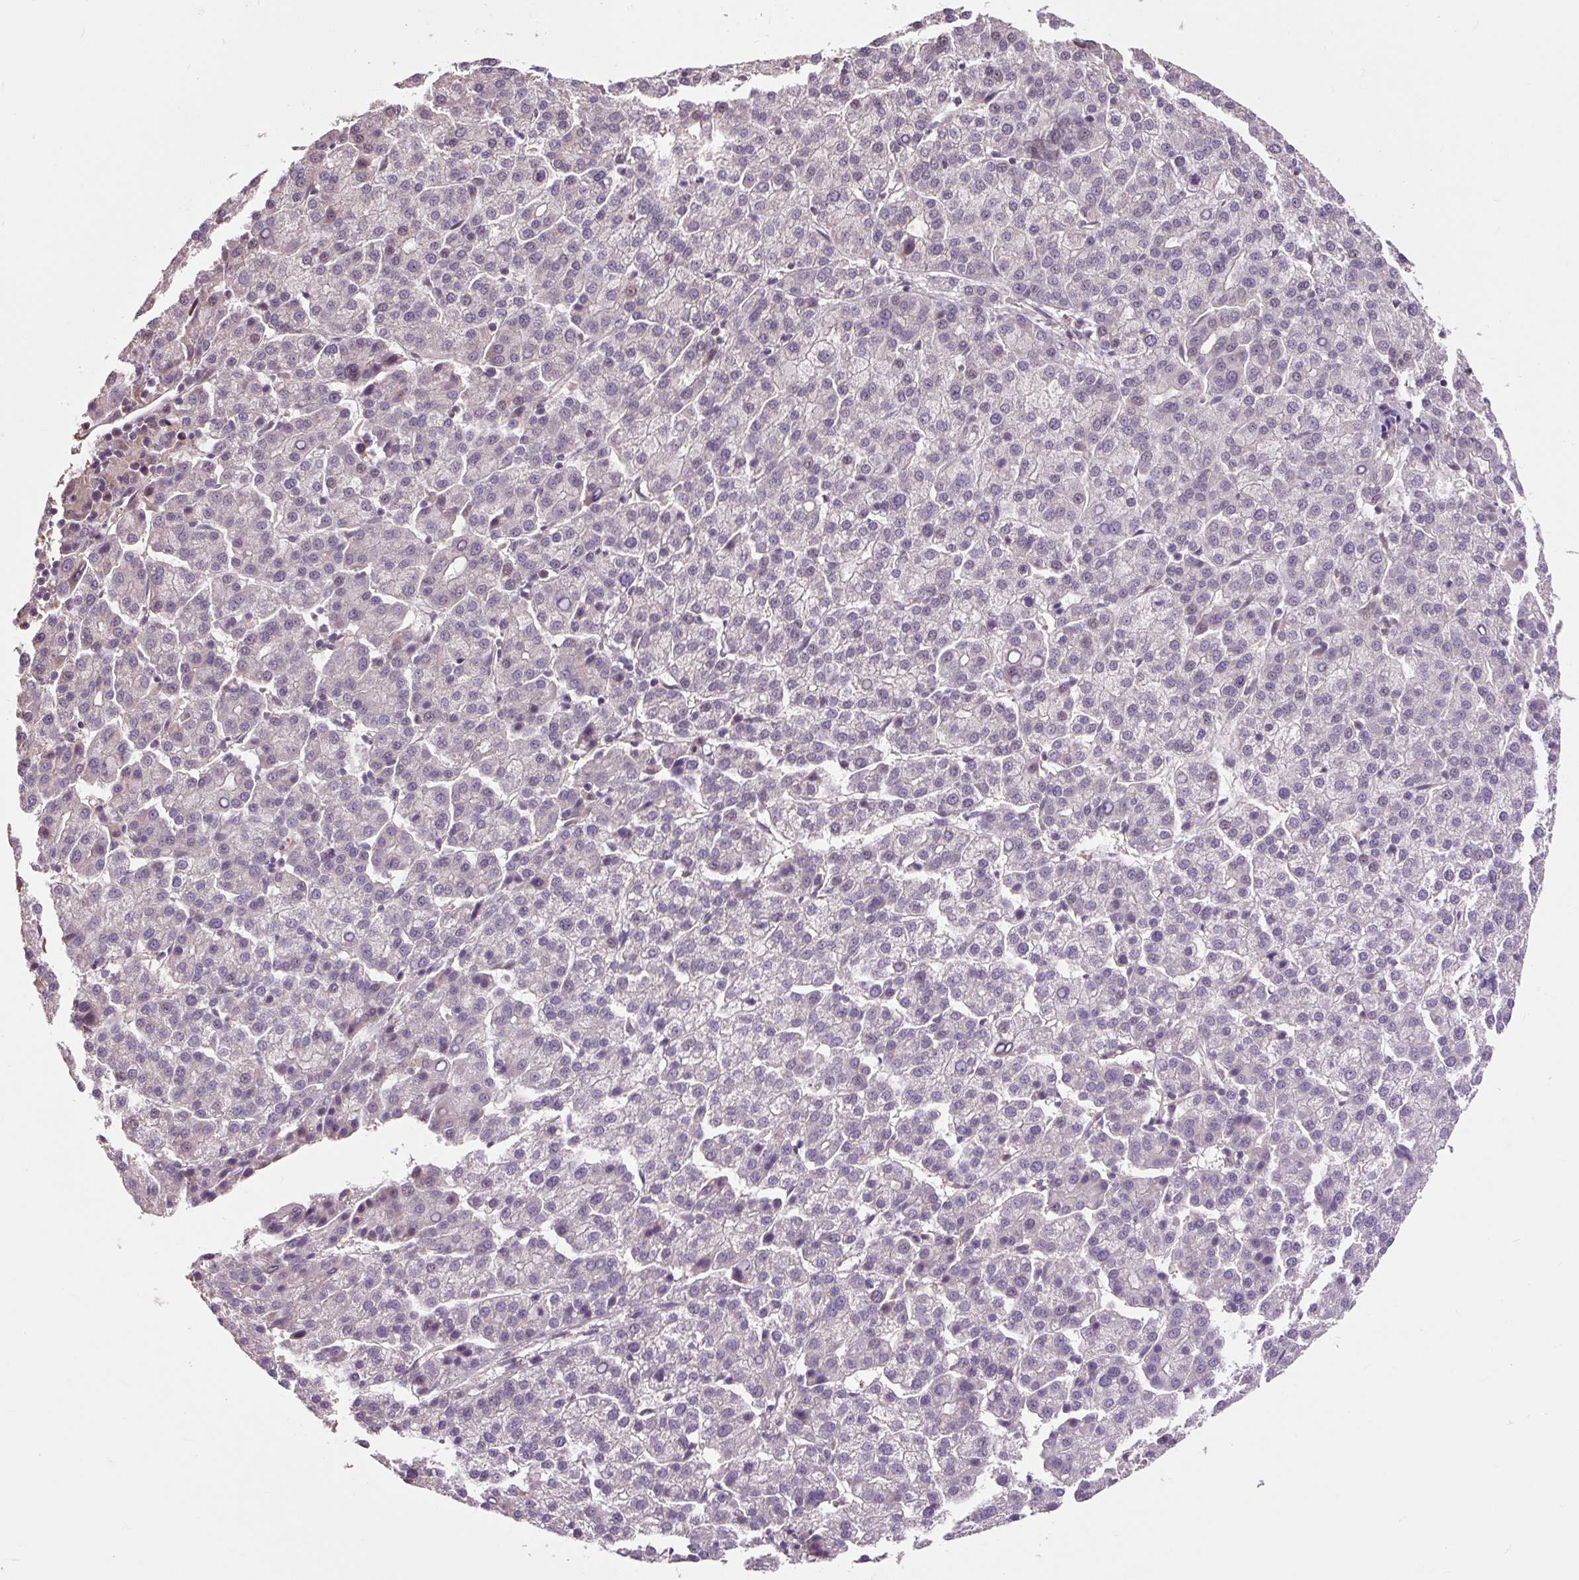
{"staining": {"intensity": "negative", "quantity": "none", "location": "none"}, "tissue": "liver cancer", "cell_type": "Tumor cells", "image_type": "cancer", "snomed": [{"axis": "morphology", "description": "Carcinoma, Hepatocellular, NOS"}, {"axis": "topography", "description": "Liver"}], "caption": "An IHC histopathology image of liver hepatocellular carcinoma is shown. There is no staining in tumor cells of liver hepatocellular carcinoma. Brightfield microscopy of immunohistochemistry stained with DAB (brown) and hematoxylin (blue), captured at high magnification.", "gene": "MMS19", "patient": {"sex": "female", "age": 58}}